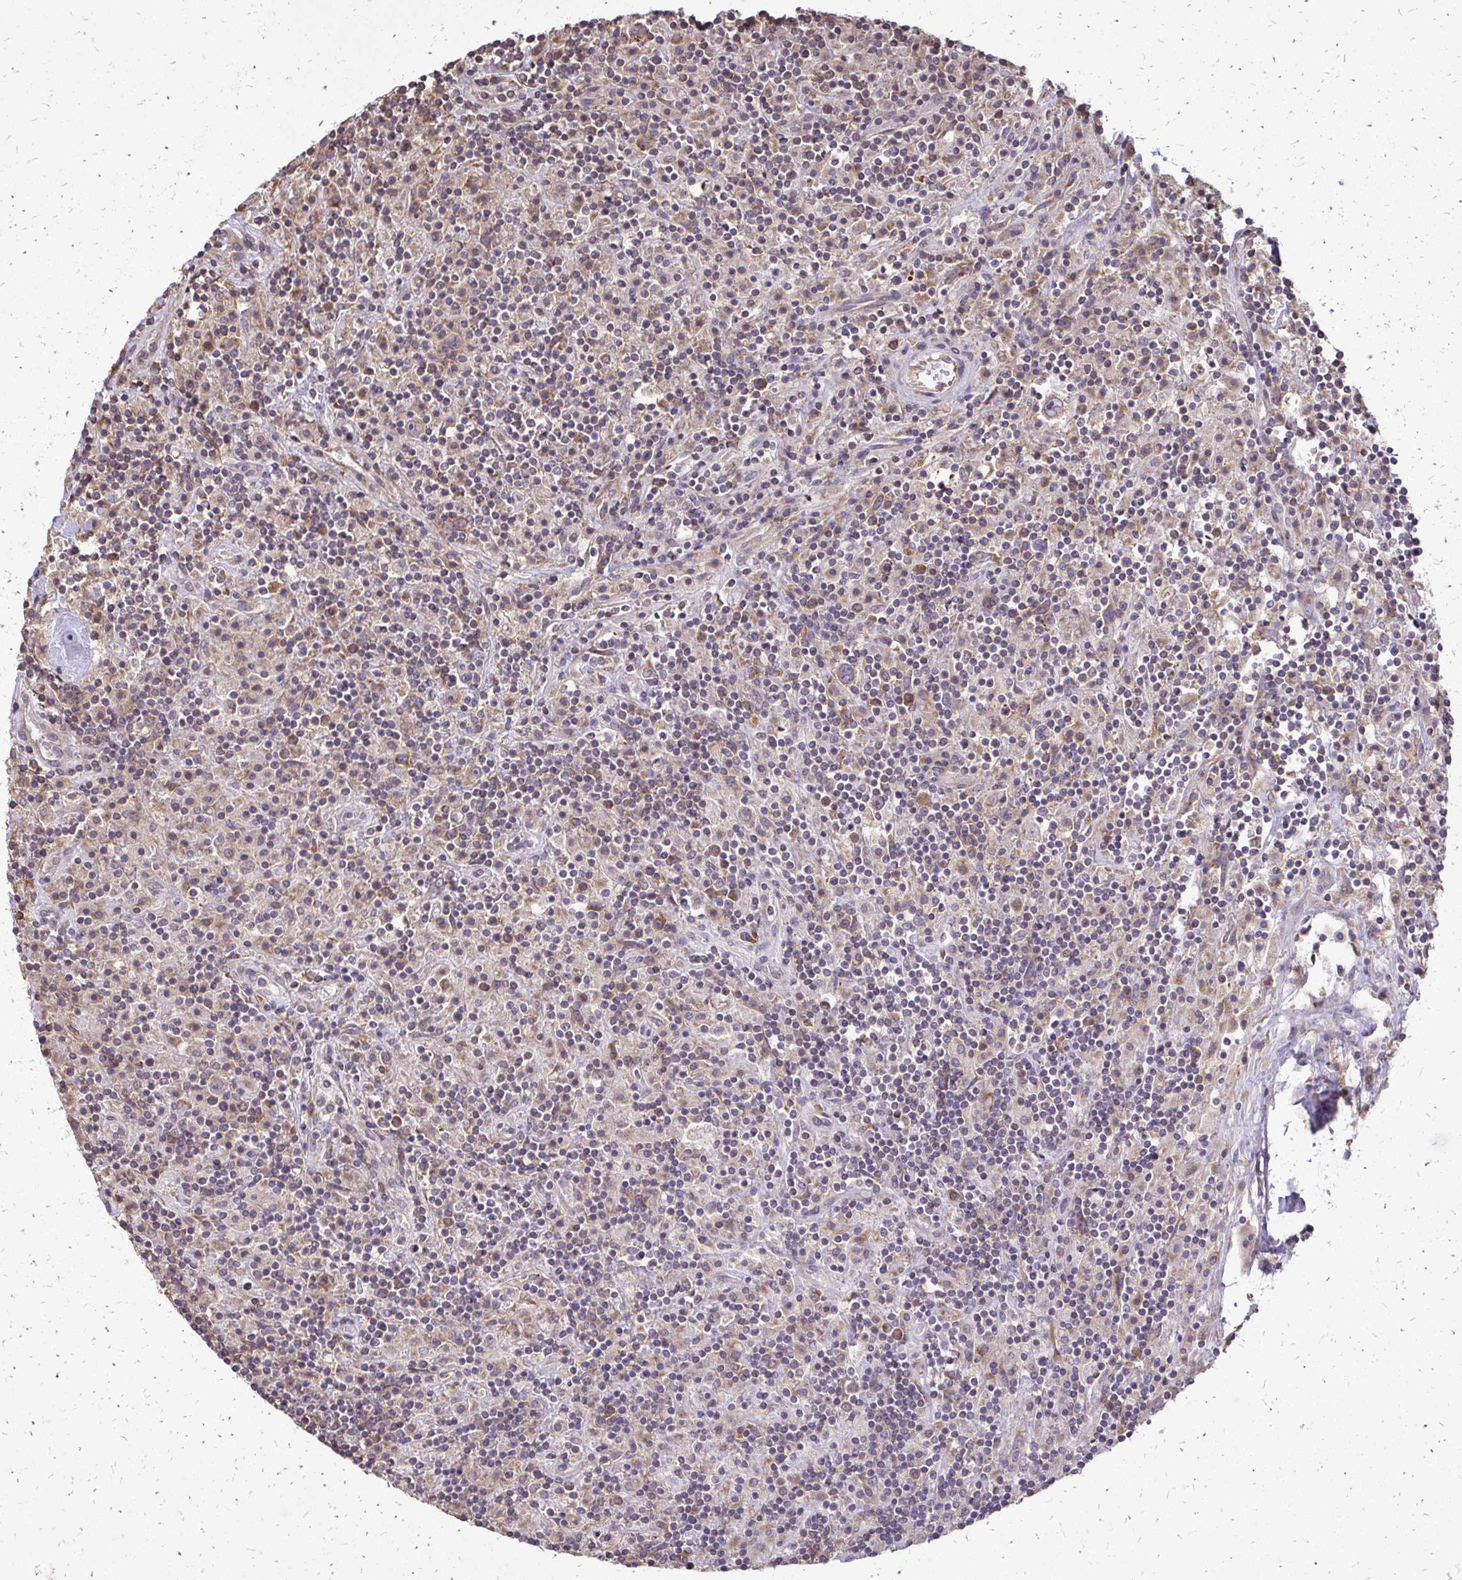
{"staining": {"intensity": "weak", "quantity": ">75%", "location": "cytoplasmic/membranous"}, "tissue": "lymphoma", "cell_type": "Tumor cells", "image_type": "cancer", "snomed": [{"axis": "morphology", "description": "Hodgkin's disease, NOS"}, {"axis": "topography", "description": "Lymph node"}], "caption": "There is low levels of weak cytoplasmic/membranous staining in tumor cells of lymphoma, as demonstrated by immunohistochemical staining (brown color).", "gene": "RPS3", "patient": {"sex": "male", "age": 70}}